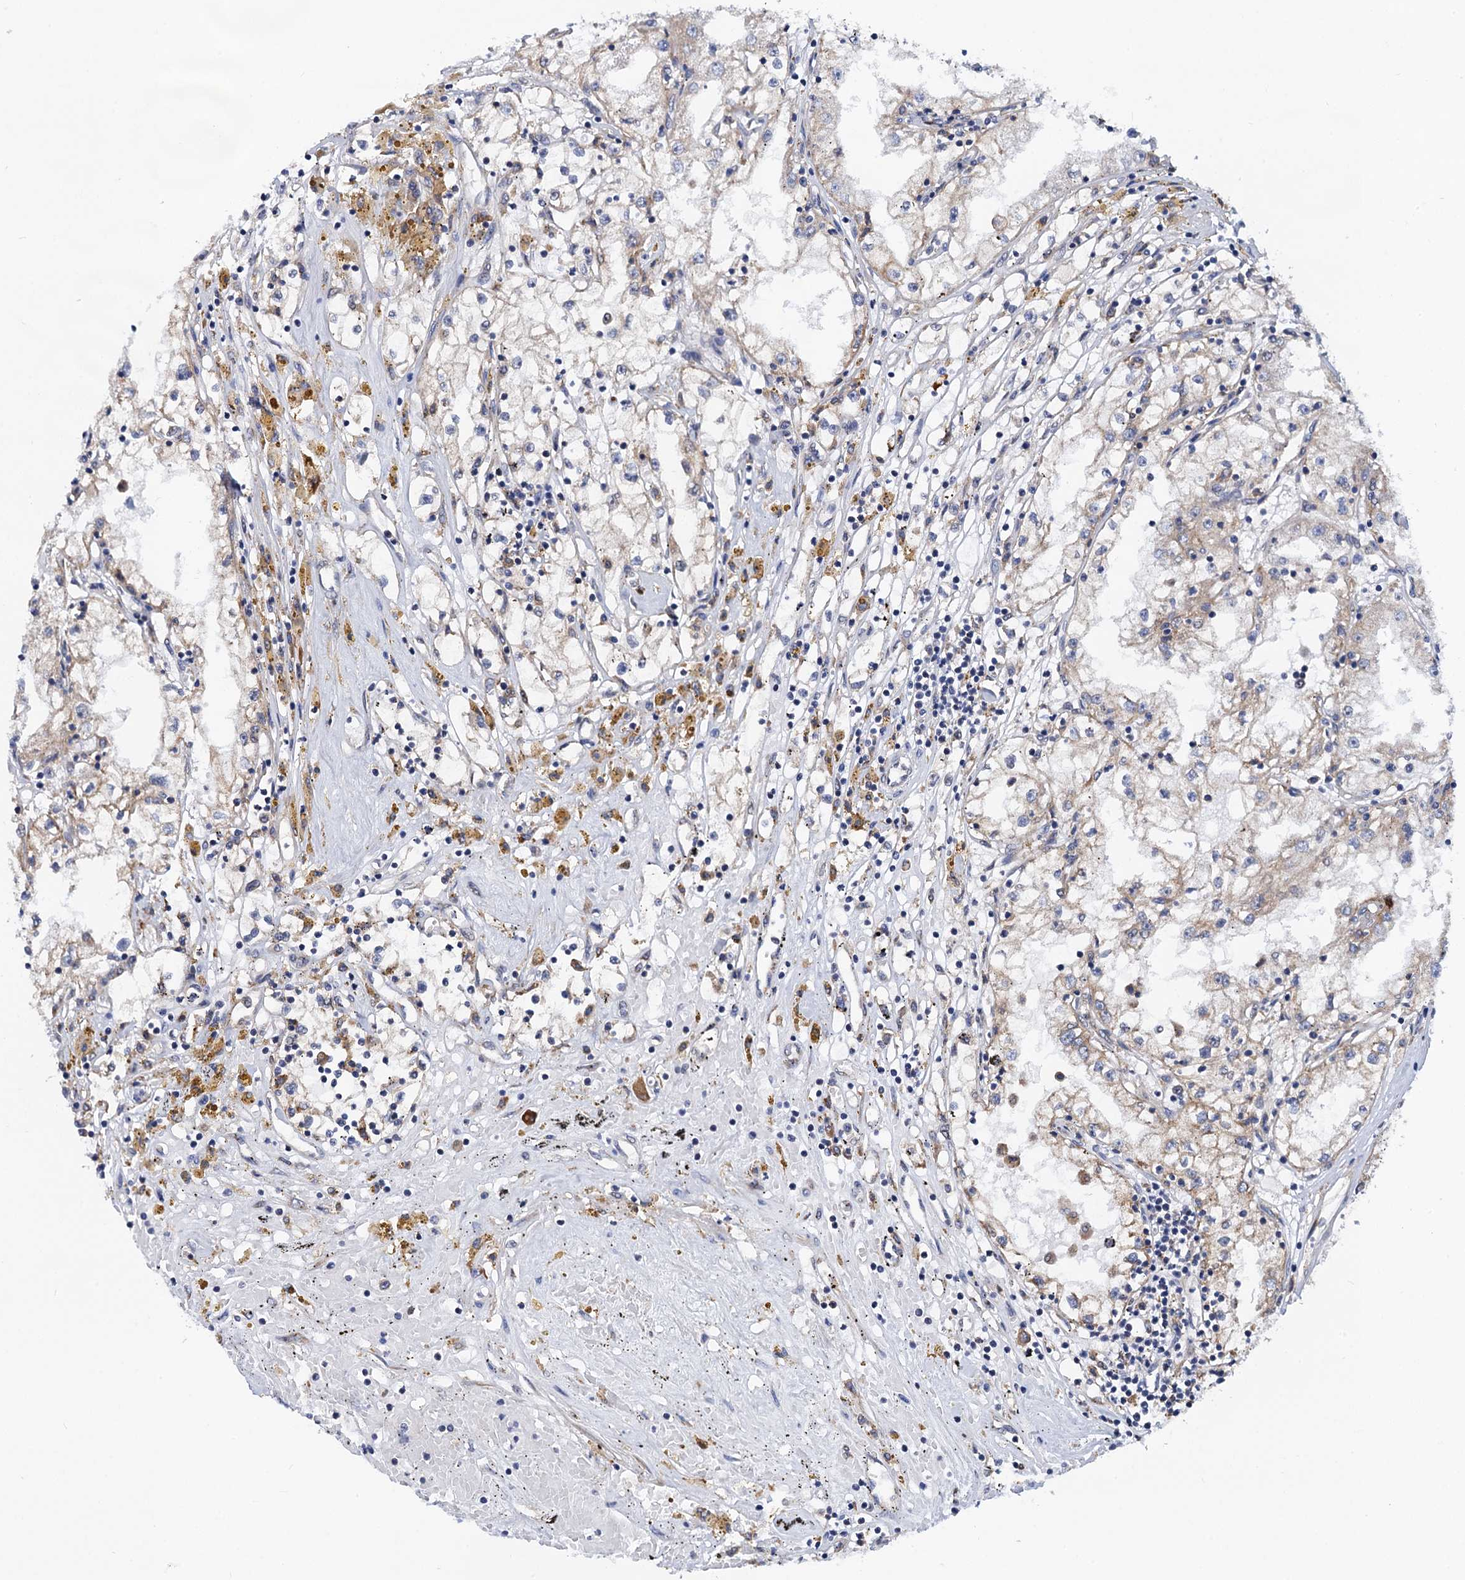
{"staining": {"intensity": "negative", "quantity": "none", "location": "none"}, "tissue": "renal cancer", "cell_type": "Tumor cells", "image_type": "cancer", "snomed": [{"axis": "morphology", "description": "Adenocarcinoma, NOS"}, {"axis": "topography", "description": "Kidney"}], "caption": "Immunohistochemistry (IHC) micrograph of neoplastic tissue: human renal adenocarcinoma stained with DAB displays no significant protein positivity in tumor cells.", "gene": "PGLS", "patient": {"sex": "male", "age": 56}}